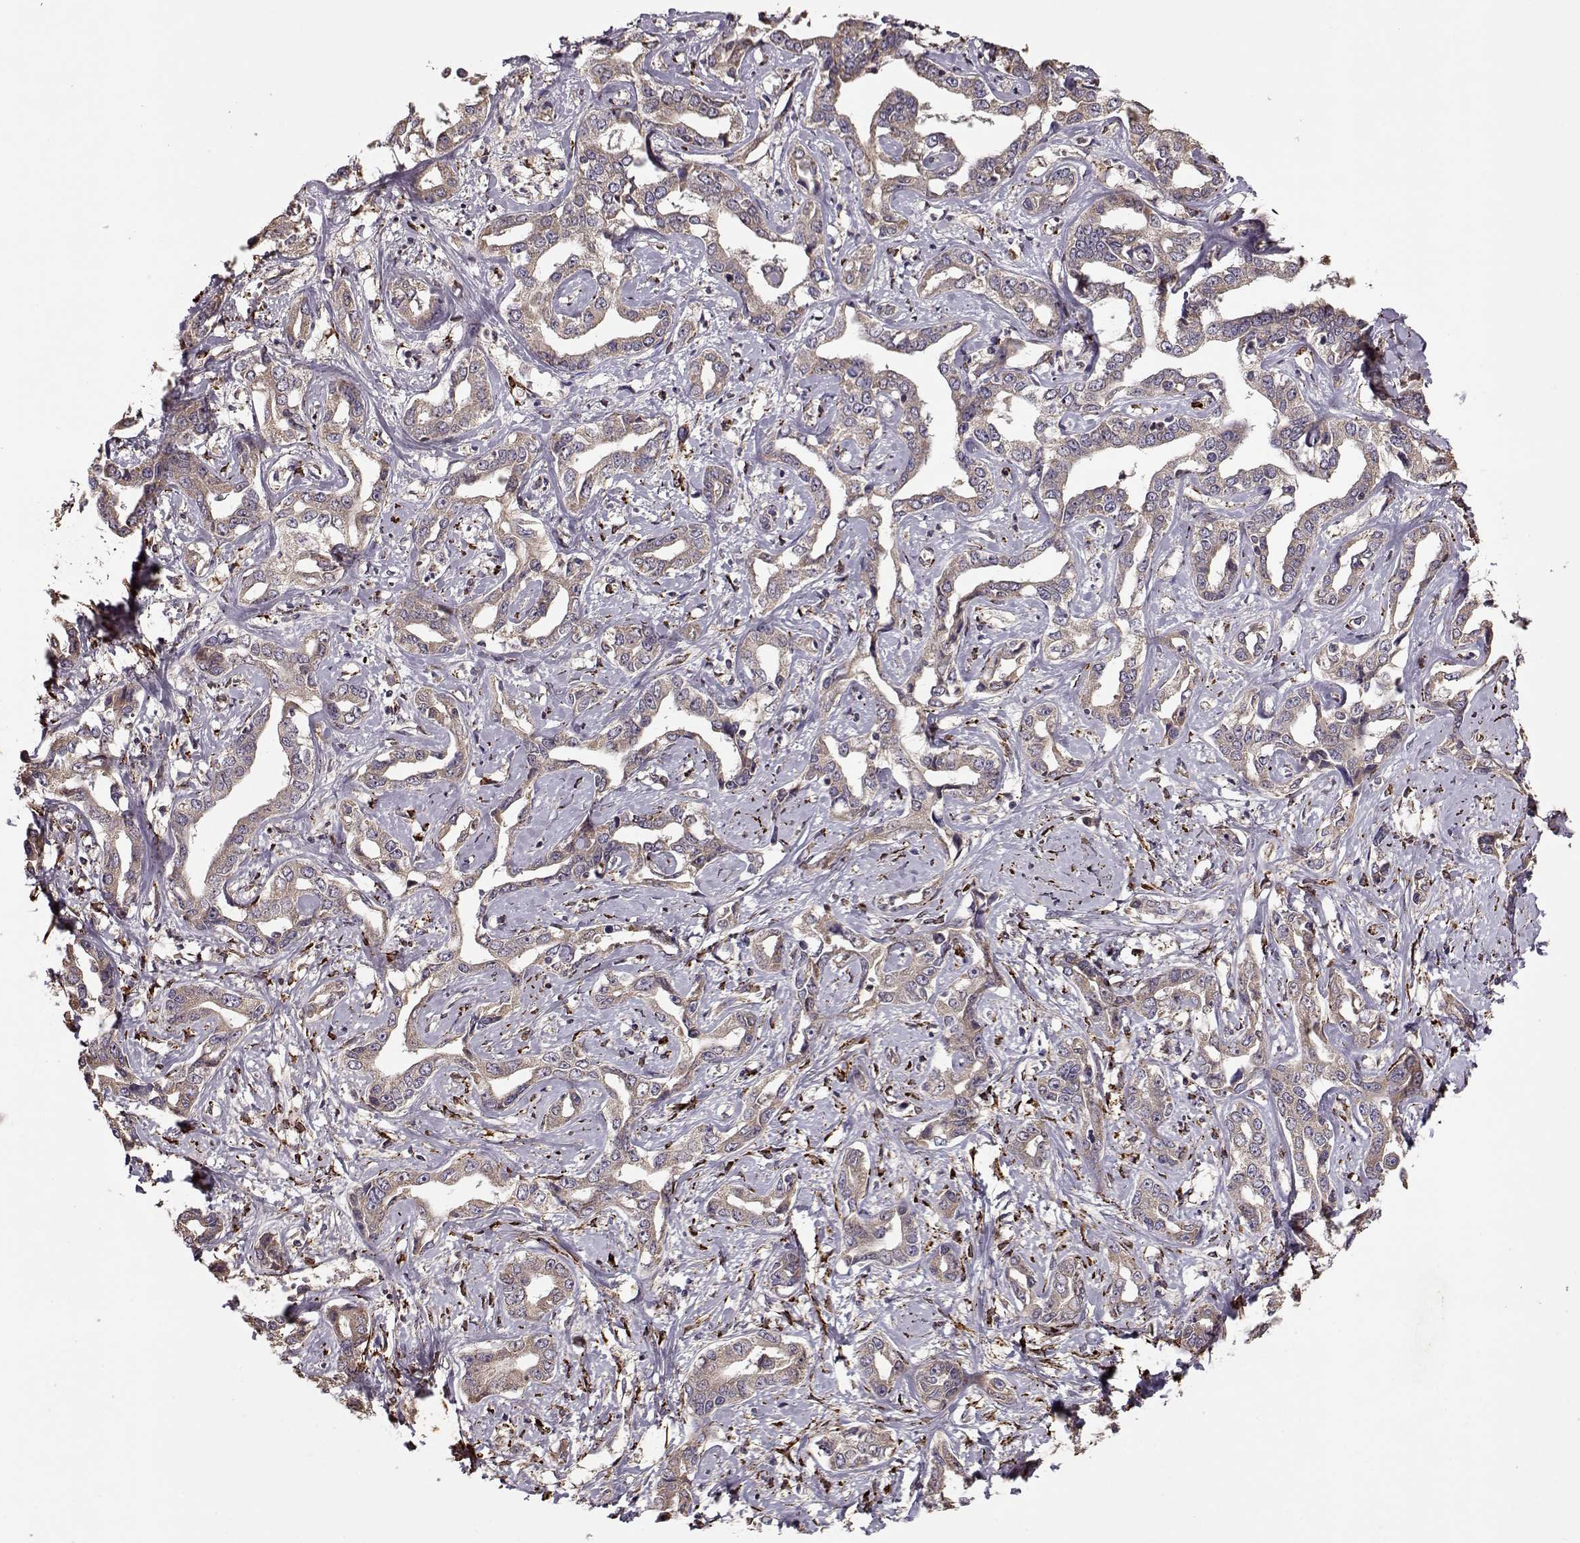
{"staining": {"intensity": "weak", "quantity": ">75%", "location": "cytoplasmic/membranous"}, "tissue": "liver cancer", "cell_type": "Tumor cells", "image_type": "cancer", "snomed": [{"axis": "morphology", "description": "Cholangiocarcinoma"}, {"axis": "topography", "description": "Liver"}], "caption": "Weak cytoplasmic/membranous protein expression is appreciated in about >75% of tumor cells in liver cholangiocarcinoma.", "gene": "IMMP1L", "patient": {"sex": "male", "age": 59}}